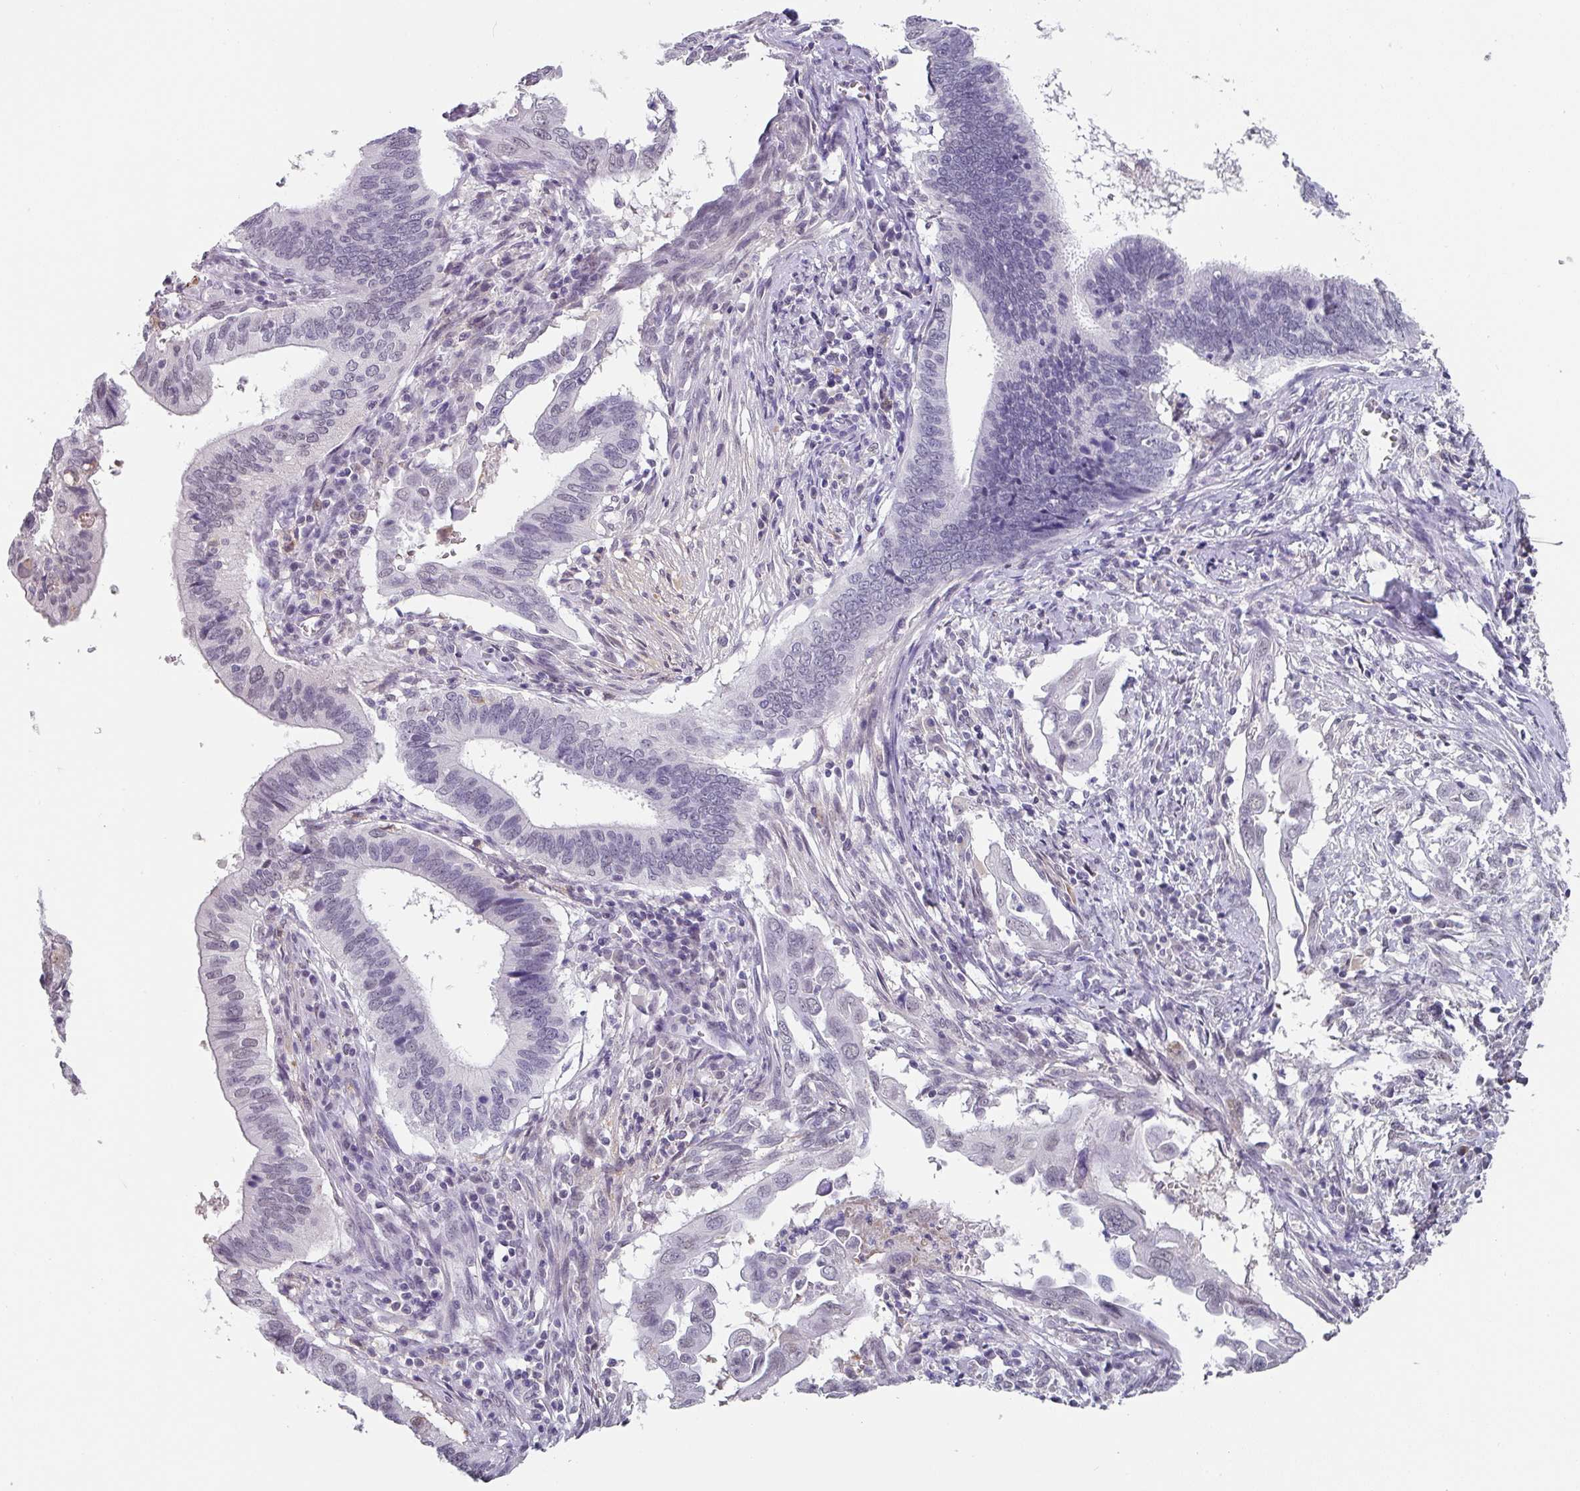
{"staining": {"intensity": "negative", "quantity": "none", "location": "none"}, "tissue": "cervical cancer", "cell_type": "Tumor cells", "image_type": "cancer", "snomed": [{"axis": "morphology", "description": "Adenocarcinoma, NOS"}, {"axis": "topography", "description": "Cervix"}], "caption": "Cervical cancer was stained to show a protein in brown. There is no significant expression in tumor cells.", "gene": "C1QB", "patient": {"sex": "female", "age": 42}}